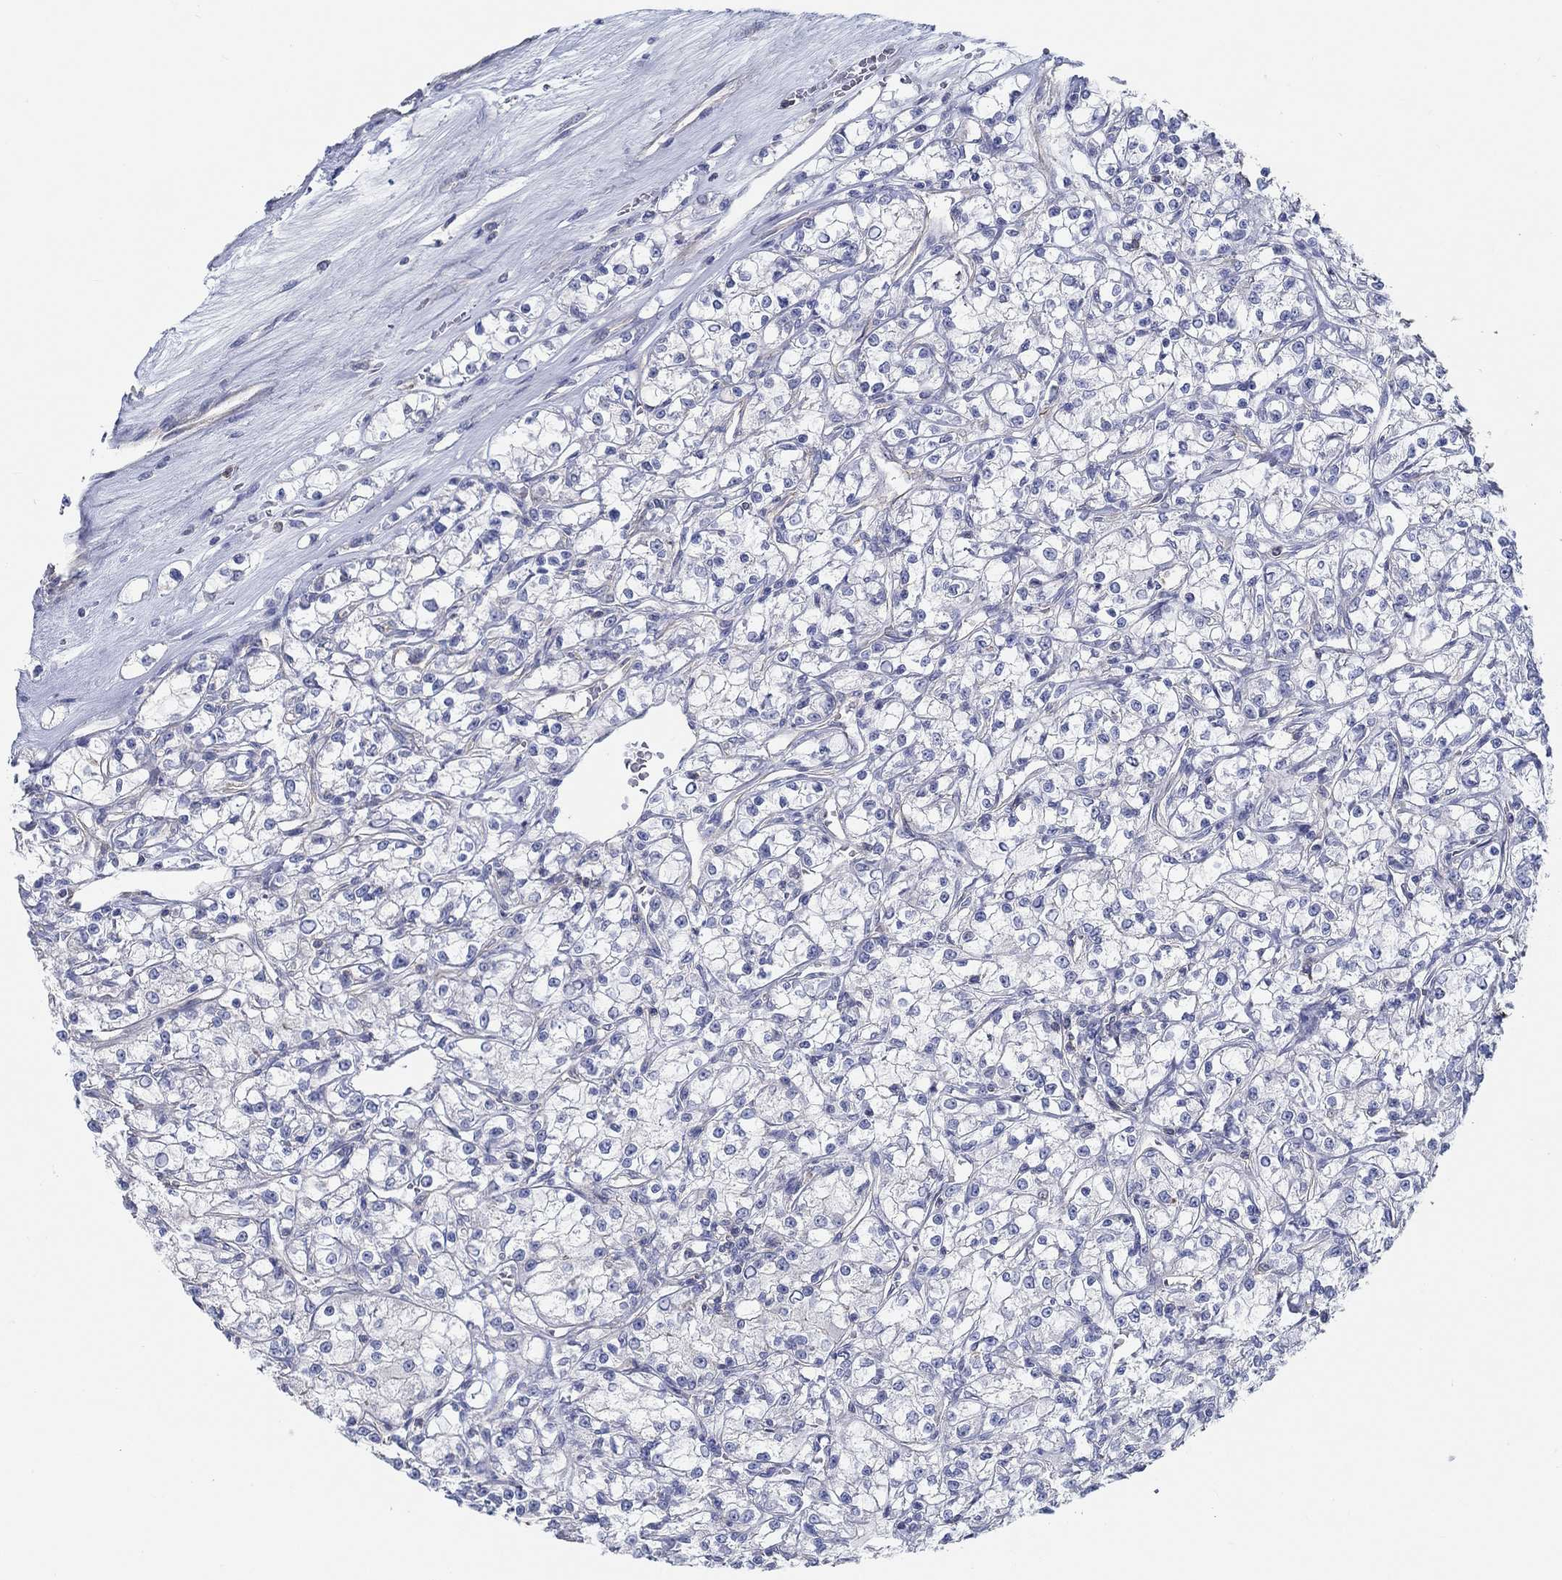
{"staining": {"intensity": "negative", "quantity": "none", "location": "none"}, "tissue": "renal cancer", "cell_type": "Tumor cells", "image_type": "cancer", "snomed": [{"axis": "morphology", "description": "Adenocarcinoma, NOS"}, {"axis": "topography", "description": "Kidney"}], "caption": "Immunohistochemical staining of renal cancer (adenocarcinoma) shows no significant positivity in tumor cells.", "gene": "BBOF1", "patient": {"sex": "female", "age": 59}}